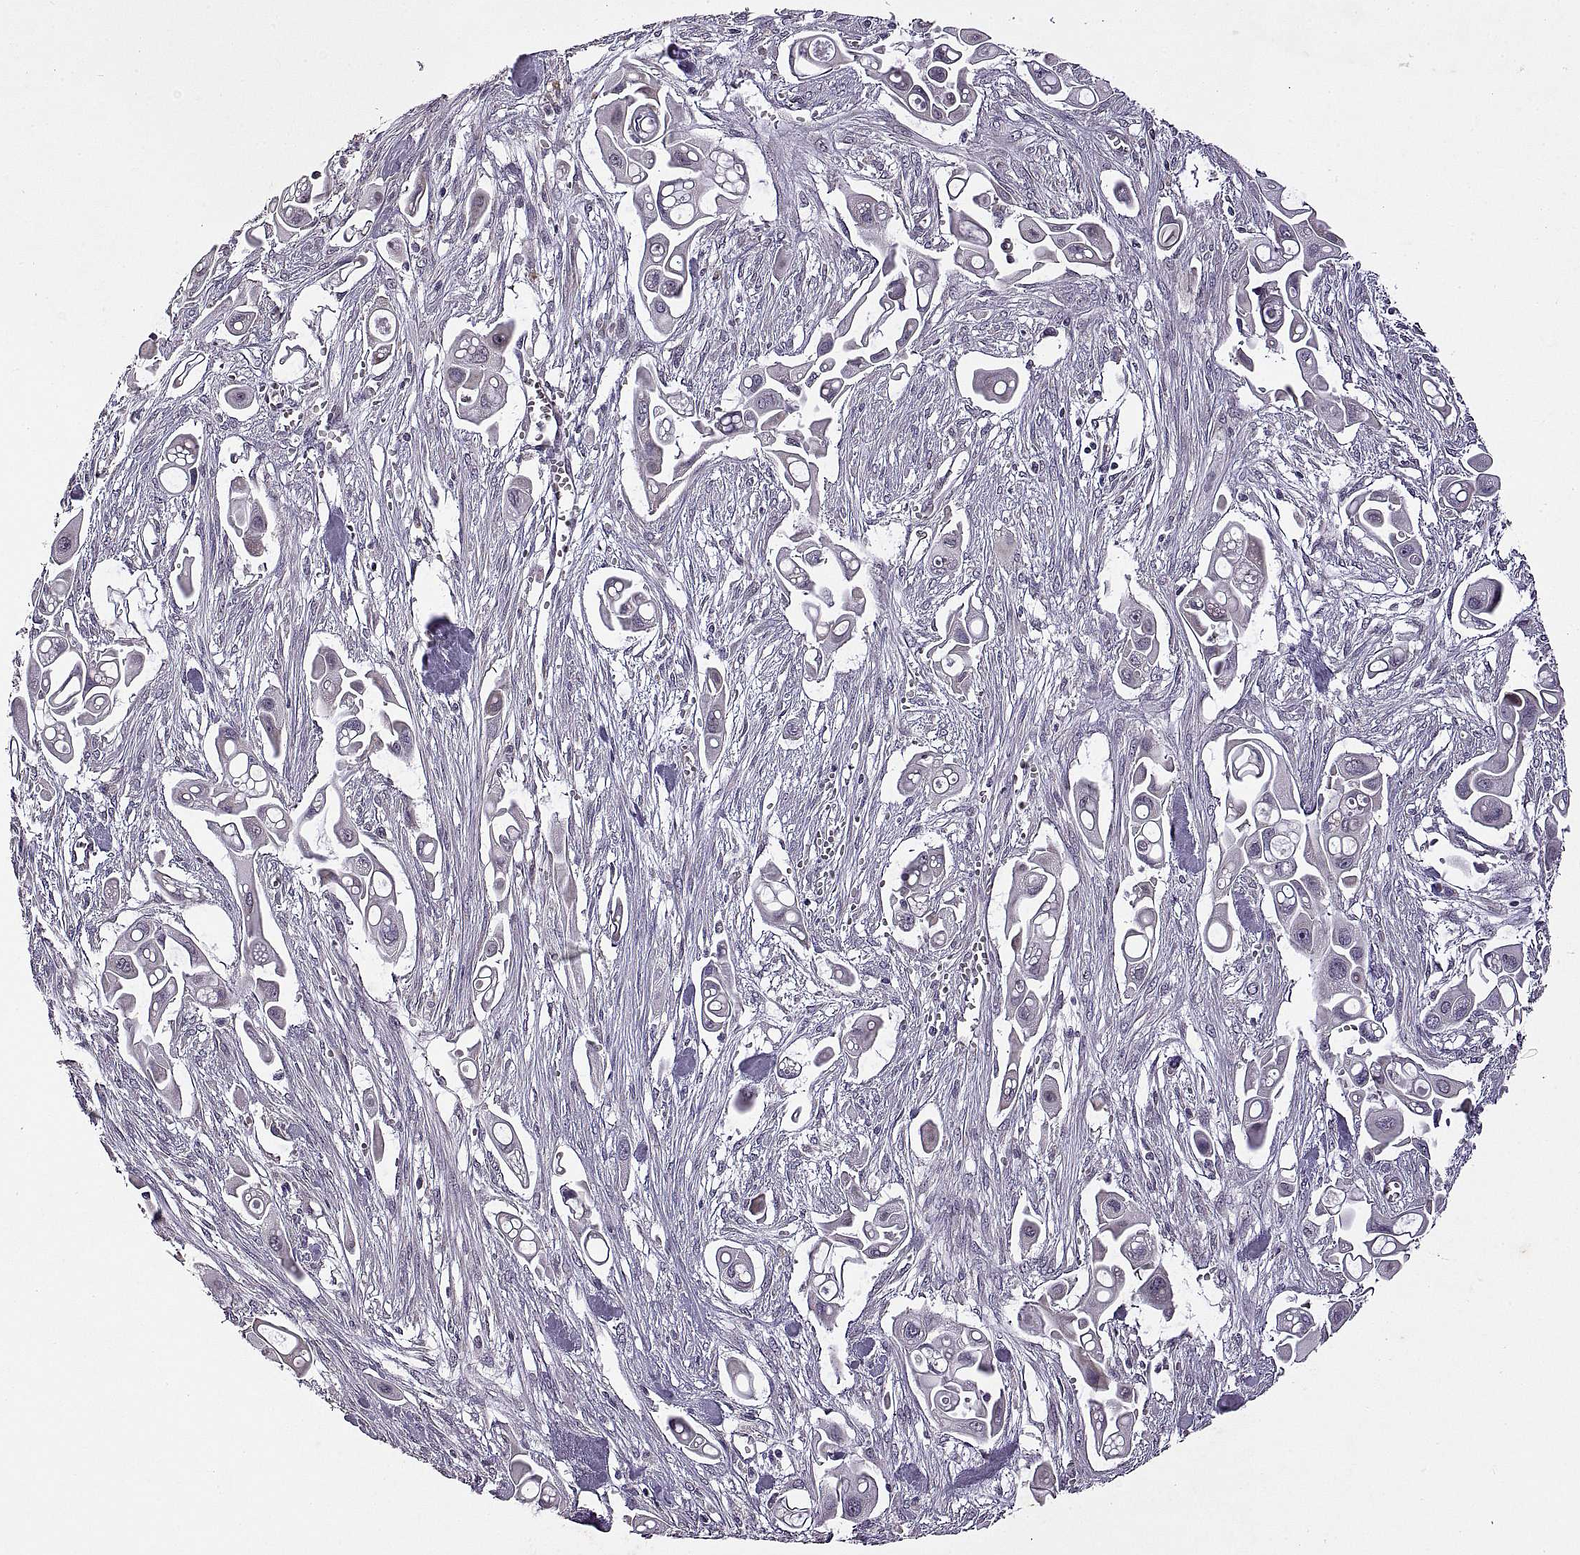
{"staining": {"intensity": "negative", "quantity": "none", "location": "none"}, "tissue": "pancreatic cancer", "cell_type": "Tumor cells", "image_type": "cancer", "snomed": [{"axis": "morphology", "description": "Adenocarcinoma, NOS"}, {"axis": "topography", "description": "Pancreas"}], "caption": "The micrograph displays no staining of tumor cells in pancreatic adenocarcinoma. The staining is performed using DAB brown chromogen with nuclei counter-stained in using hematoxylin.", "gene": "DEFB136", "patient": {"sex": "male", "age": 50}}